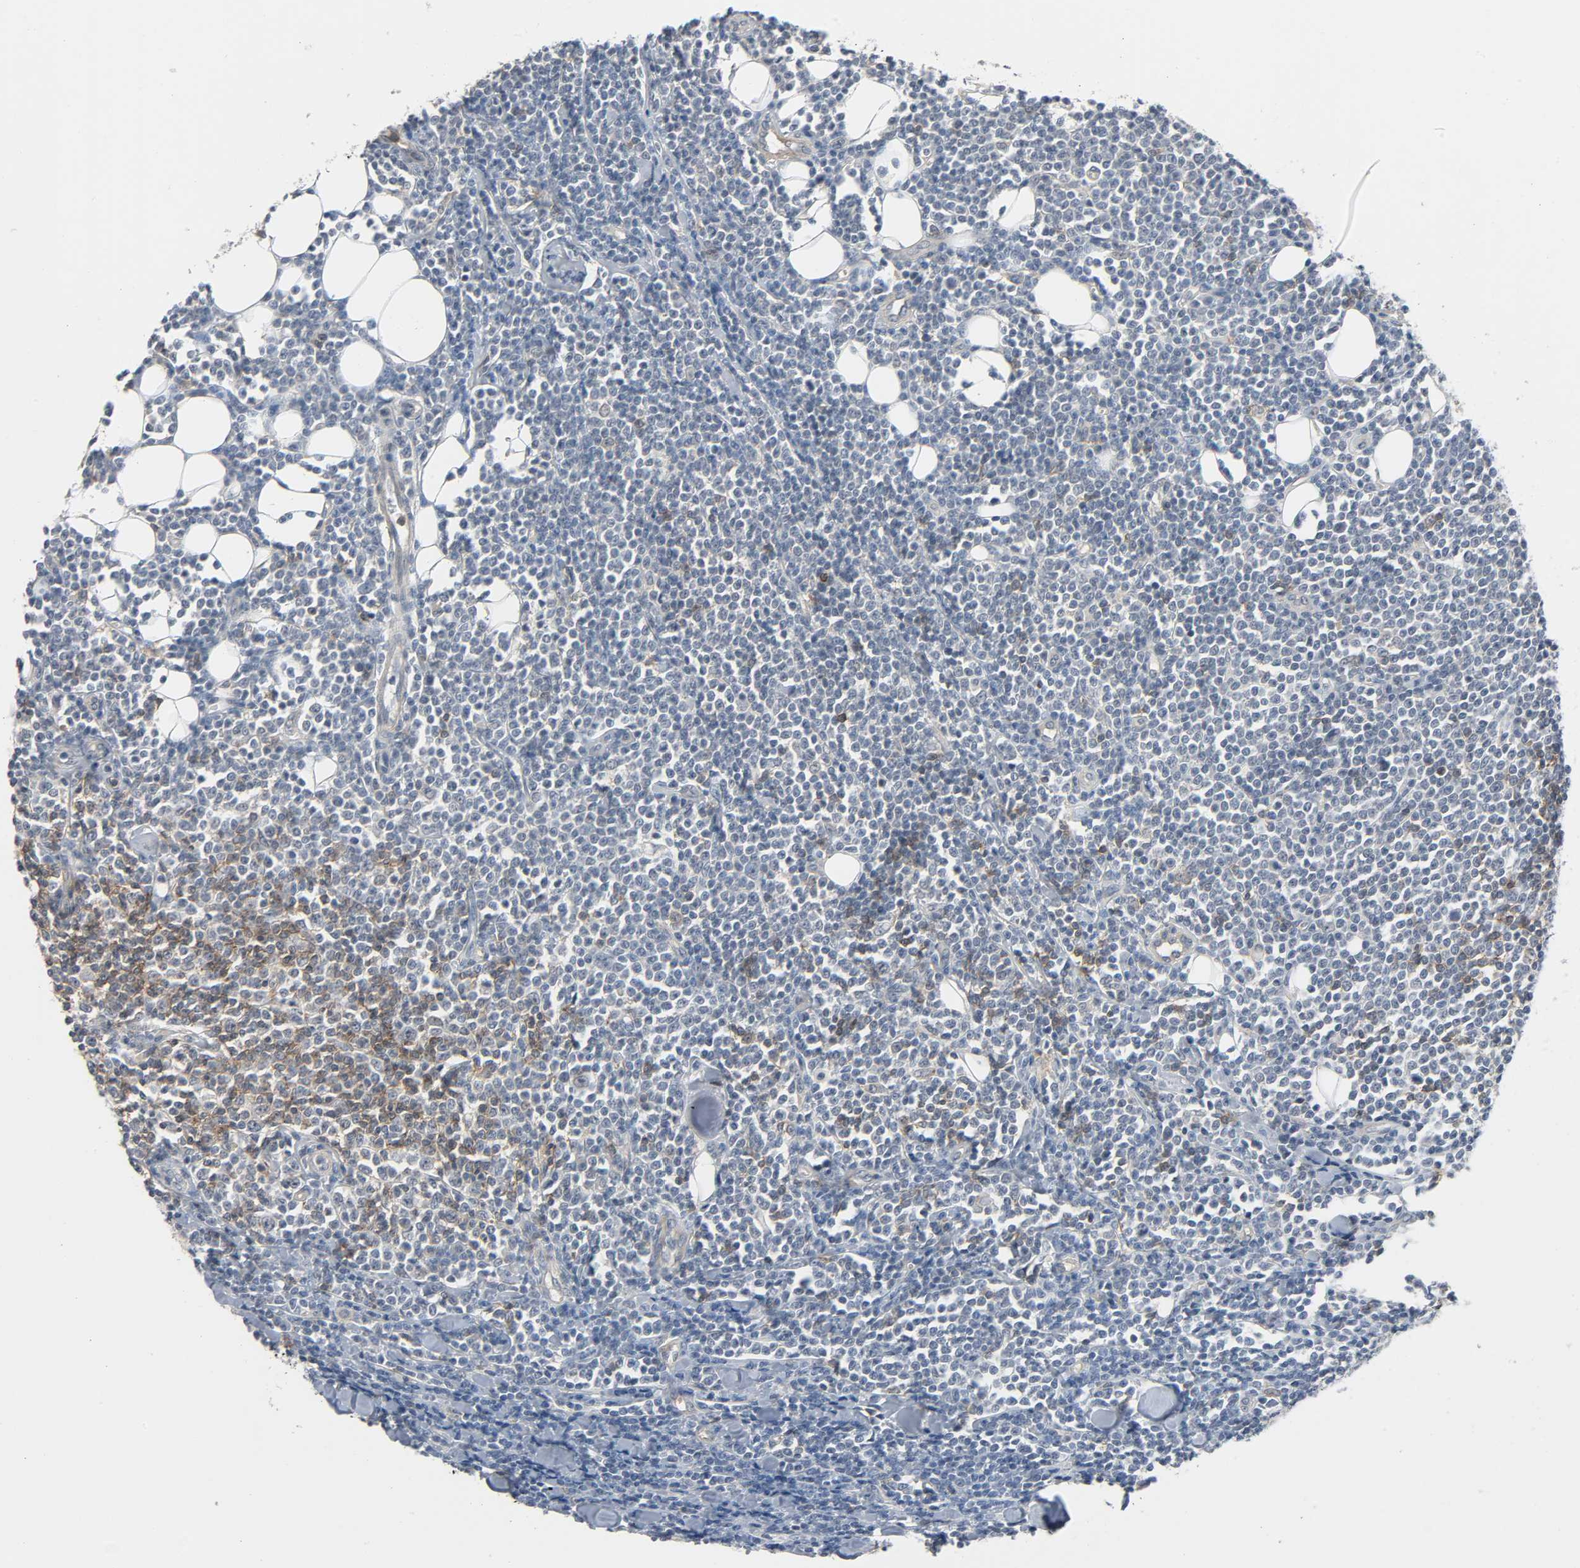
{"staining": {"intensity": "negative", "quantity": "none", "location": "none"}, "tissue": "lymphoma", "cell_type": "Tumor cells", "image_type": "cancer", "snomed": [{"axis": "morphology", "description": "Malignant lymphoma, non-Hodgkin's type, Low grade"}, {"axis": "topography", "description": "Soft tissue"}], "caption": "This is an immunohistochemistry (IHC) histopathology image of human lymphoma. There is no expression in tumor cells.", "gene": "CD4", "patient": {"sex": "male", "age": 92}}